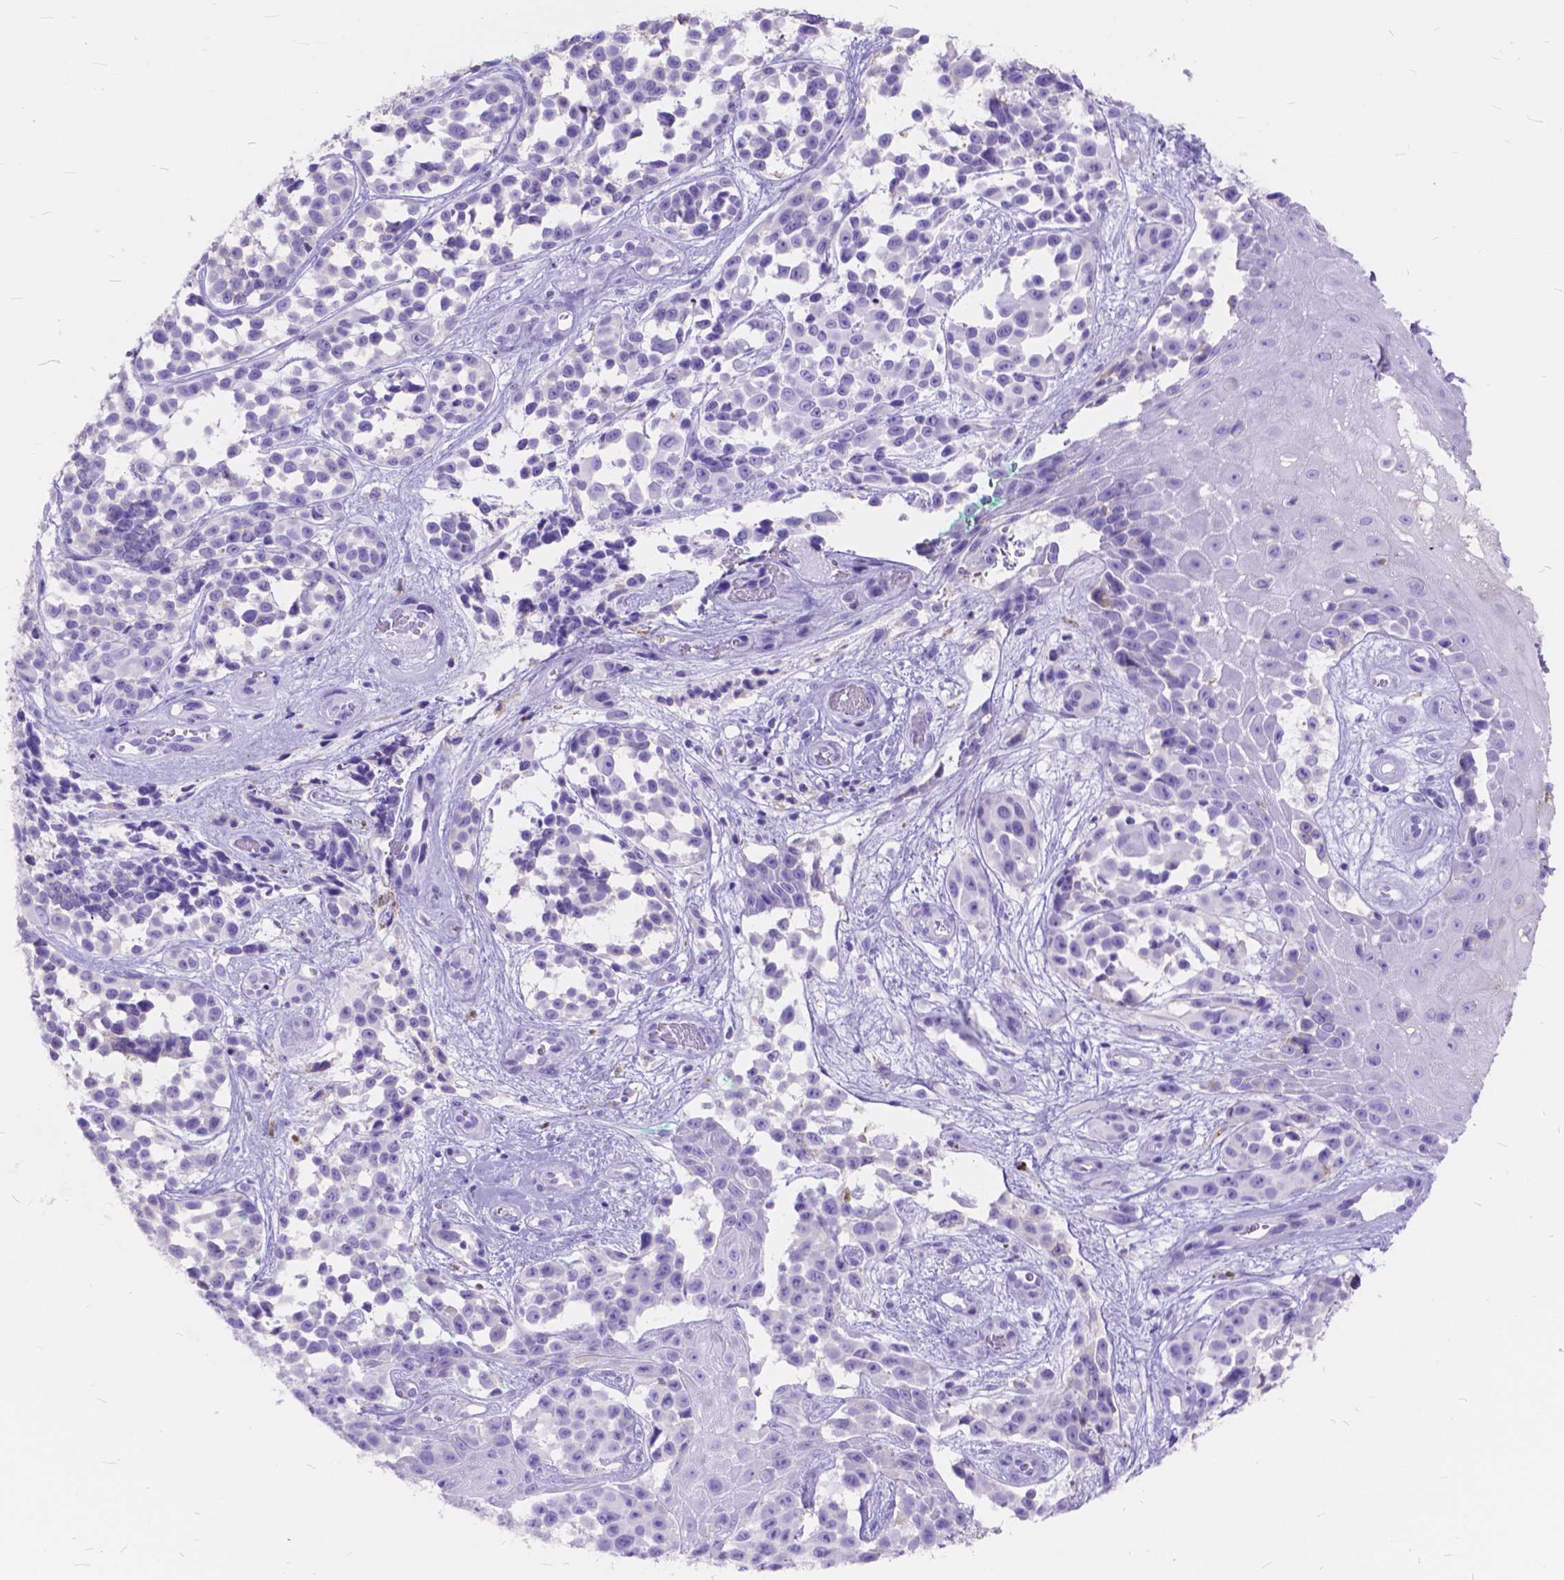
{"staining": {"intensity": "negative", "quantity": "none", "location": "none"}, "tissue": "melanoma", "cell_type": "Tumor cells", "image_type": "cancer", "snomed": [{"axis": "morphology", "description": "Malignant melanoma, NOS"}, {"axis": "topography", "description": "Skin"}], "caption": "A histopathology image of human melanoma is negative for staining in tumor cells.", "gene": "FOXL2", "patient": {"sex": "female", "age": 88}}